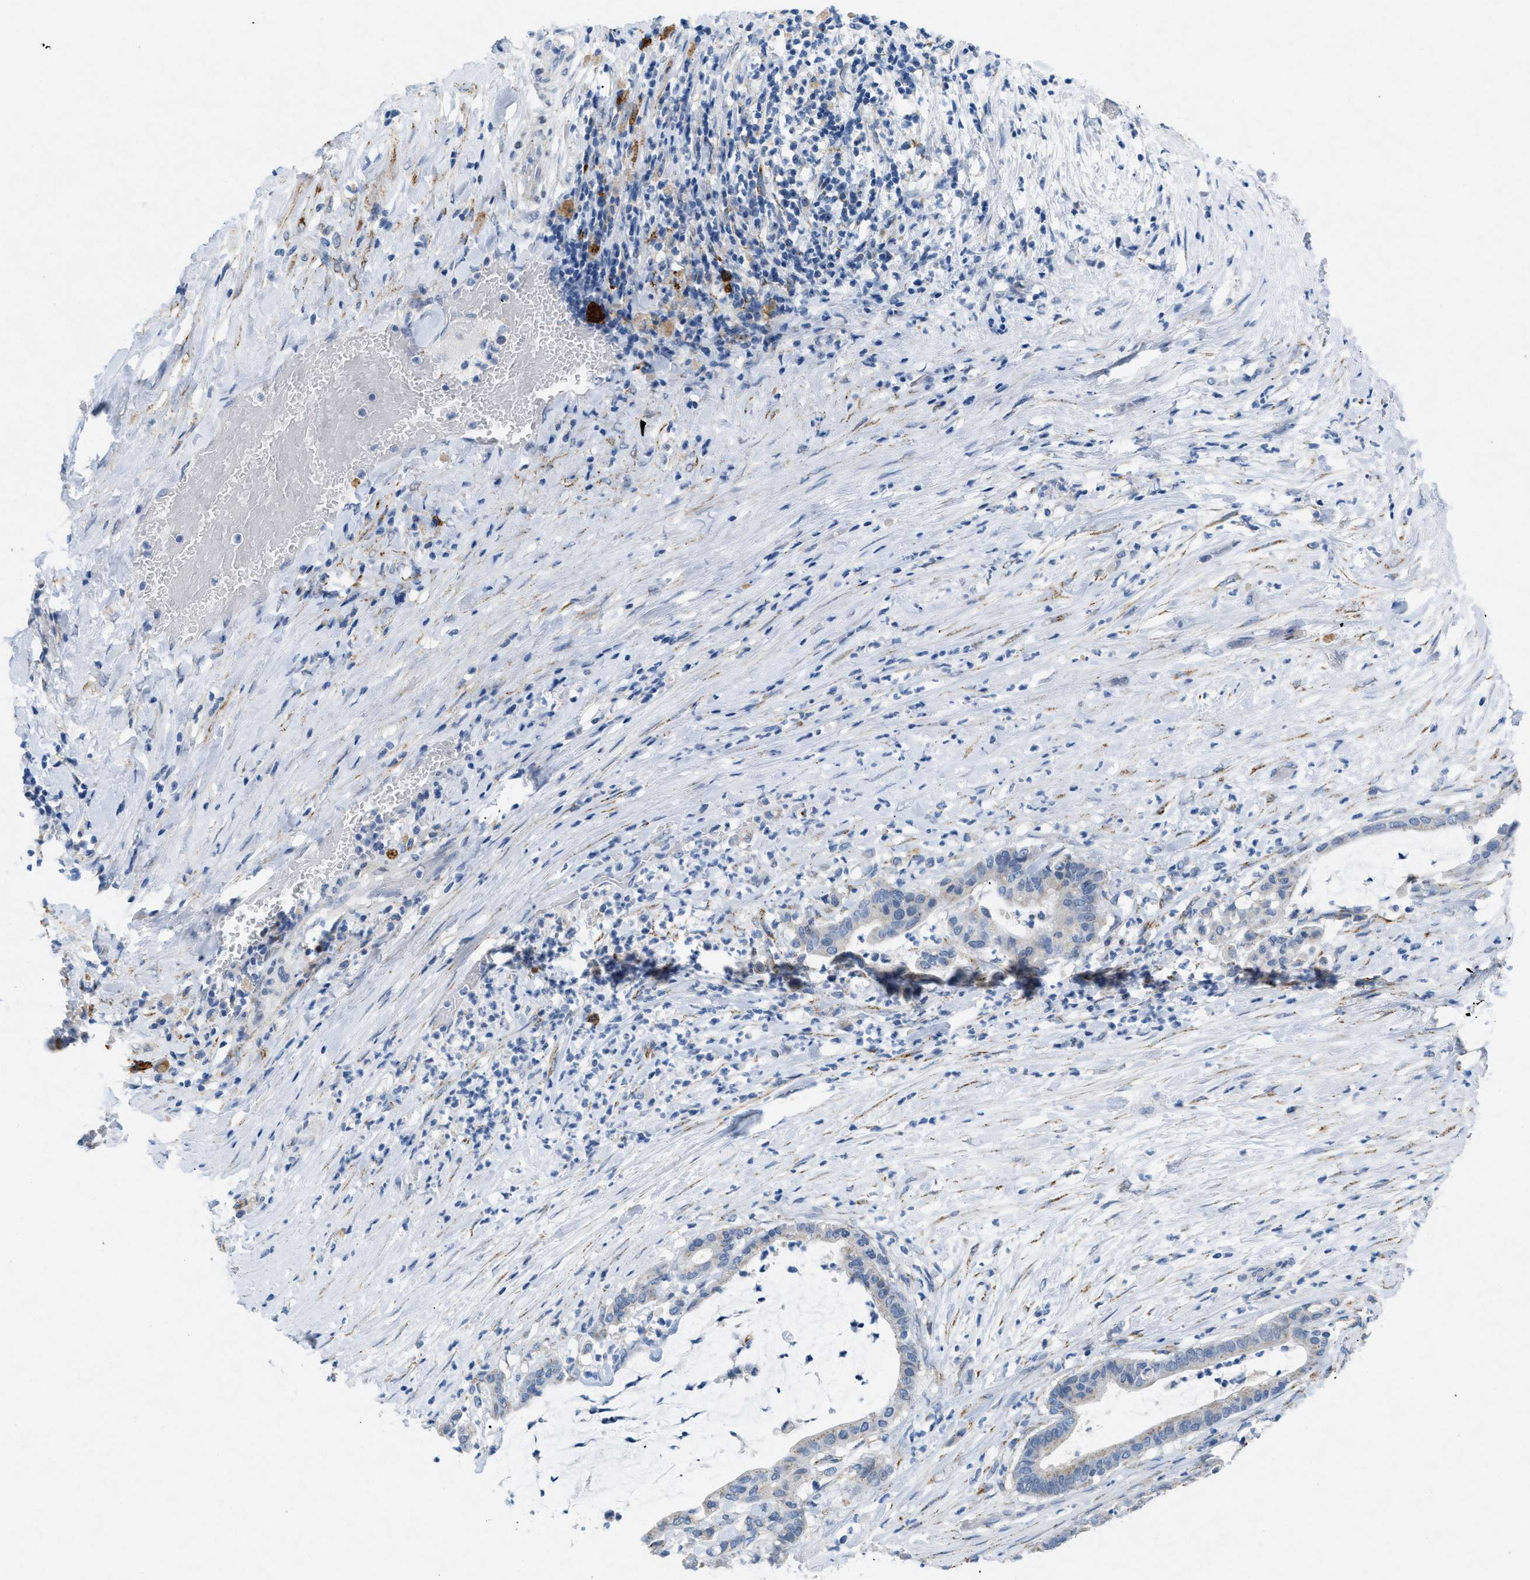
{"staining": {"intensity": "negative", "quantity": "none", "location": "none"}, "tissue": "pancreatic cancer", "cell_type": "Tumor cells", "image_type": "cancer", "snomed": [{"axis": "morphology", "description": "Adenocarcinoma, NOS"}, {"axis": "topography", "description": "Pancreas"}], "caption": "A histopathology image of human pancreatic adenocarcinoma is negative for staining in tumor cells. (Brightfield microscopy of DAB (3,3'-diaminobenzidine) IHC at high magnification).", "gene": "TASOR", "patient": {"sex": "male", "age": 41}}